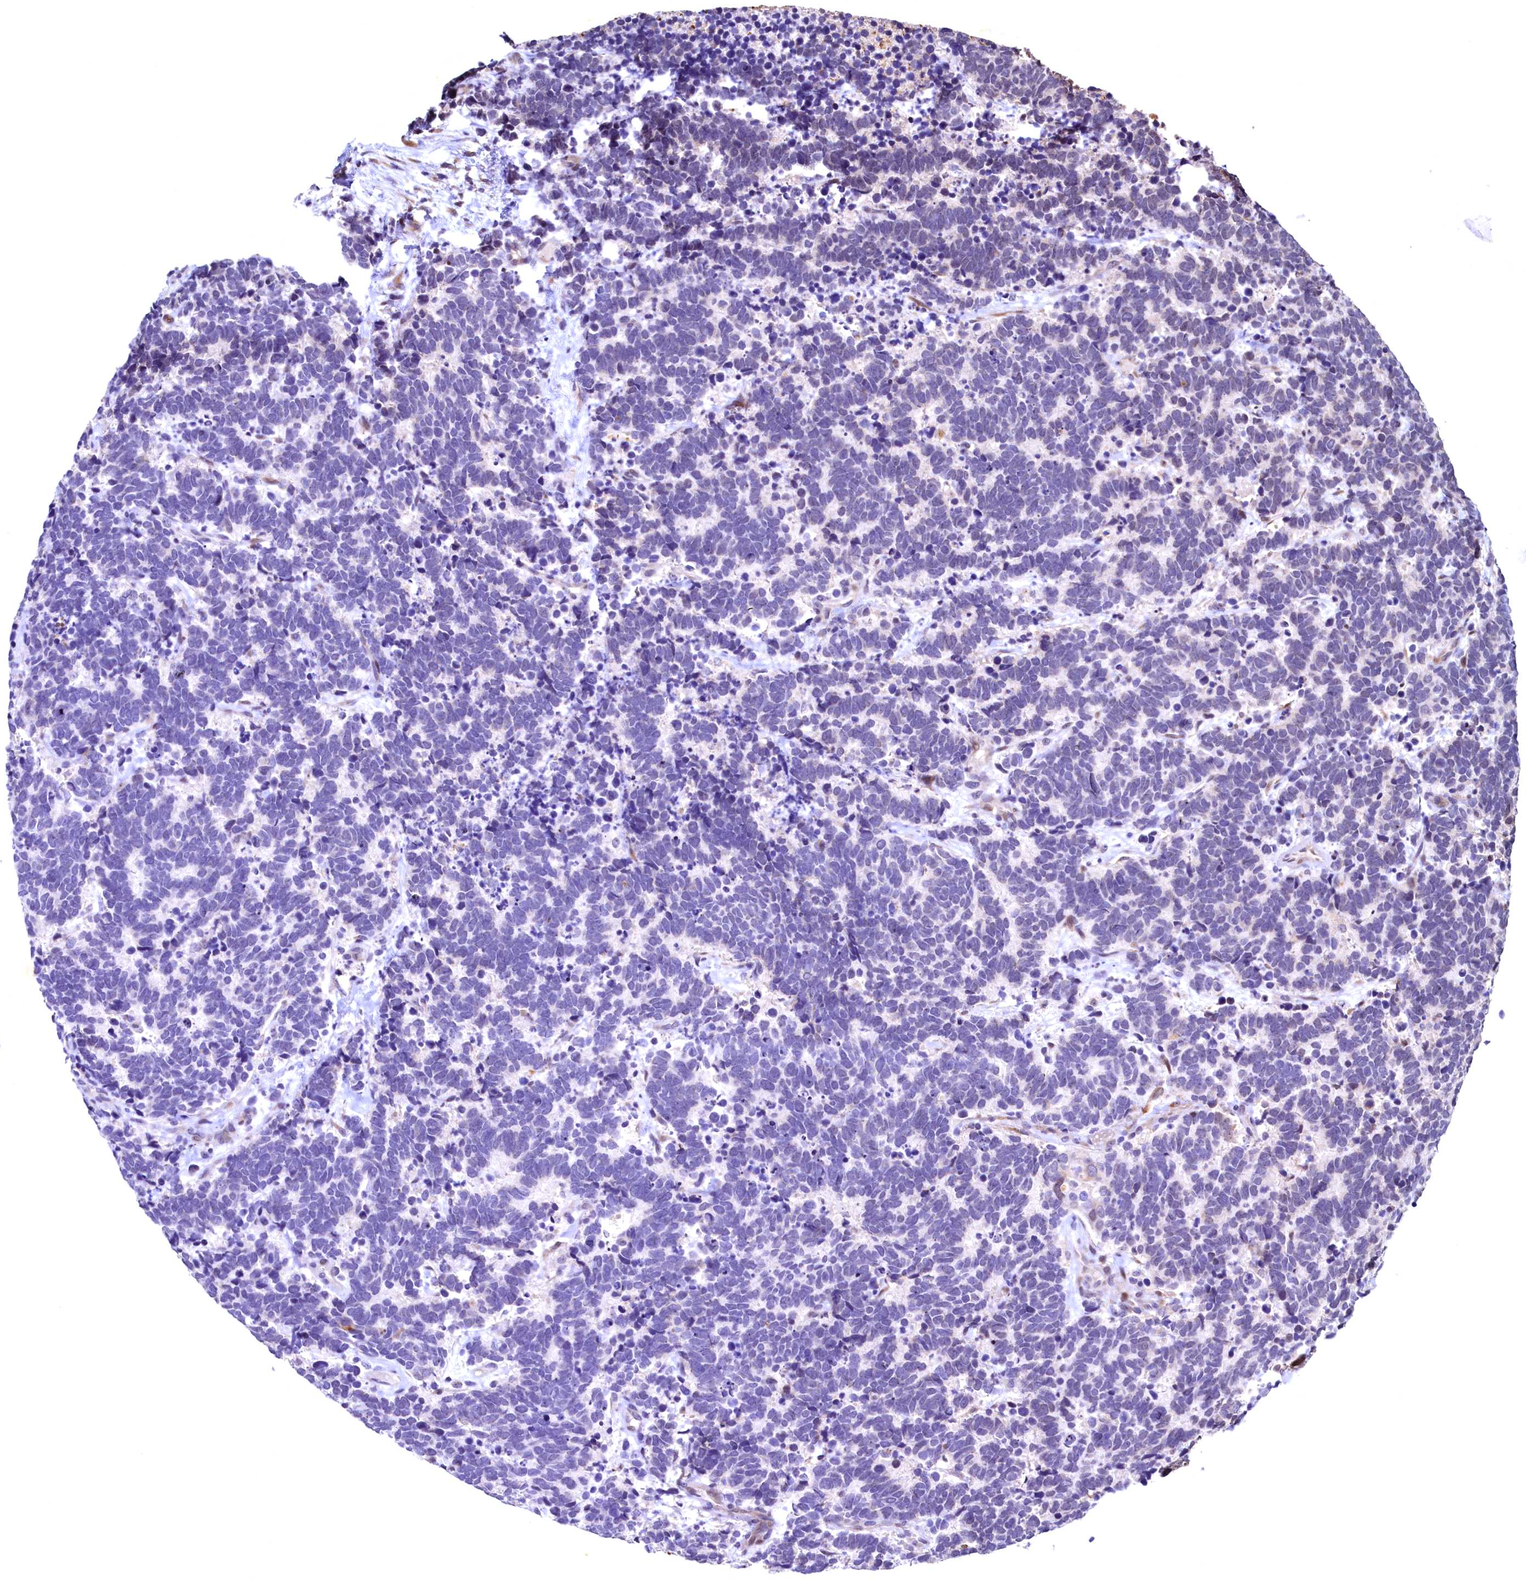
{"staining": {"intensity": "negative", "quantity": "none", "location": "none"}, "tissue": "carcinoid", "cell_type": "Tumor cells", "image_type": "cancer", "snomed": [{"axis": "morphology", "description": "Carcinoma, NOS"}, {"axis": "morphology", "description": "Carcinoid, malignant, NOS"}, {"axis": "topography", "description": "Urinary bladder"}], "caption": "High magnification brightfield microscopy of malignant carcinoid stained with DAB (3,3'-diaminobenzidine) (brown) and counterstained with hematoxylin (blue): tumor cells show no significant positivity. Brightfield microscopy of immunohistochemistry (IHC) stained with DAB (3,3'-diaminobenzidine) (brown) and hematoxylin (blue), captured at high magnification.", "gene": "LATS2", "patient": {"sex": "male", "age": 57}}